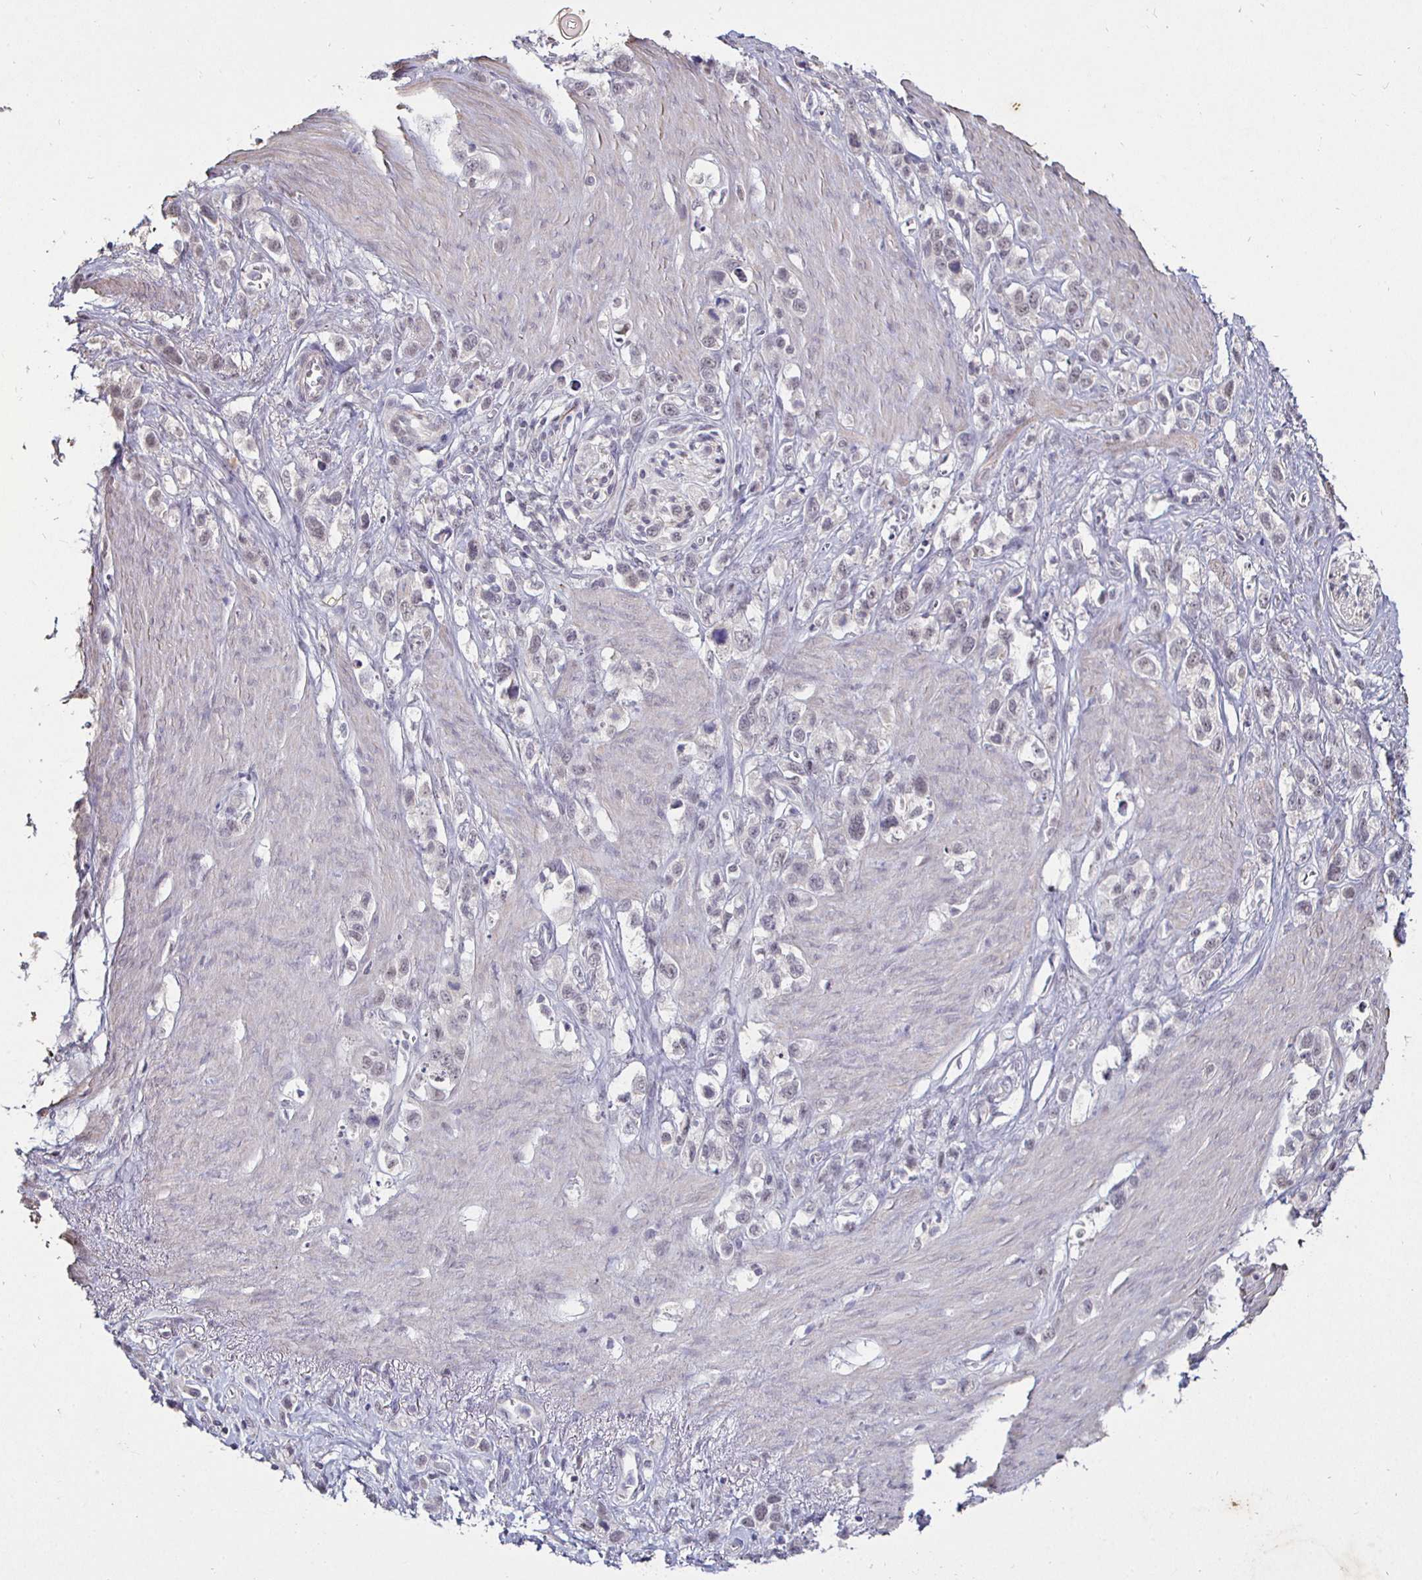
{"staining": {"intensity": "weak", "quantity": "<25%", "location": "nuclear"}, "tissue": "stomach cancer", "cell_type": "Tumor cells", "image_type": "cancer", "snomed": [{"axis": "morphology", "description": "Adenocarcinoma, NOS"}, {"axis": "topography", "description": "Stomach"}], "caption": "DAB (3,3'-diaminobenzidine) immunohistochemical staining of stomach cancer (adenocarcinoma) shows no significant staining in tumor cells. Brightfield microscopy of immunohistochemistry stained with DAB (brown) and hematoxylin (blue), captured at high magnification.", "gene": "MLH1", "patient": {"sex": "female", "age": 65}}